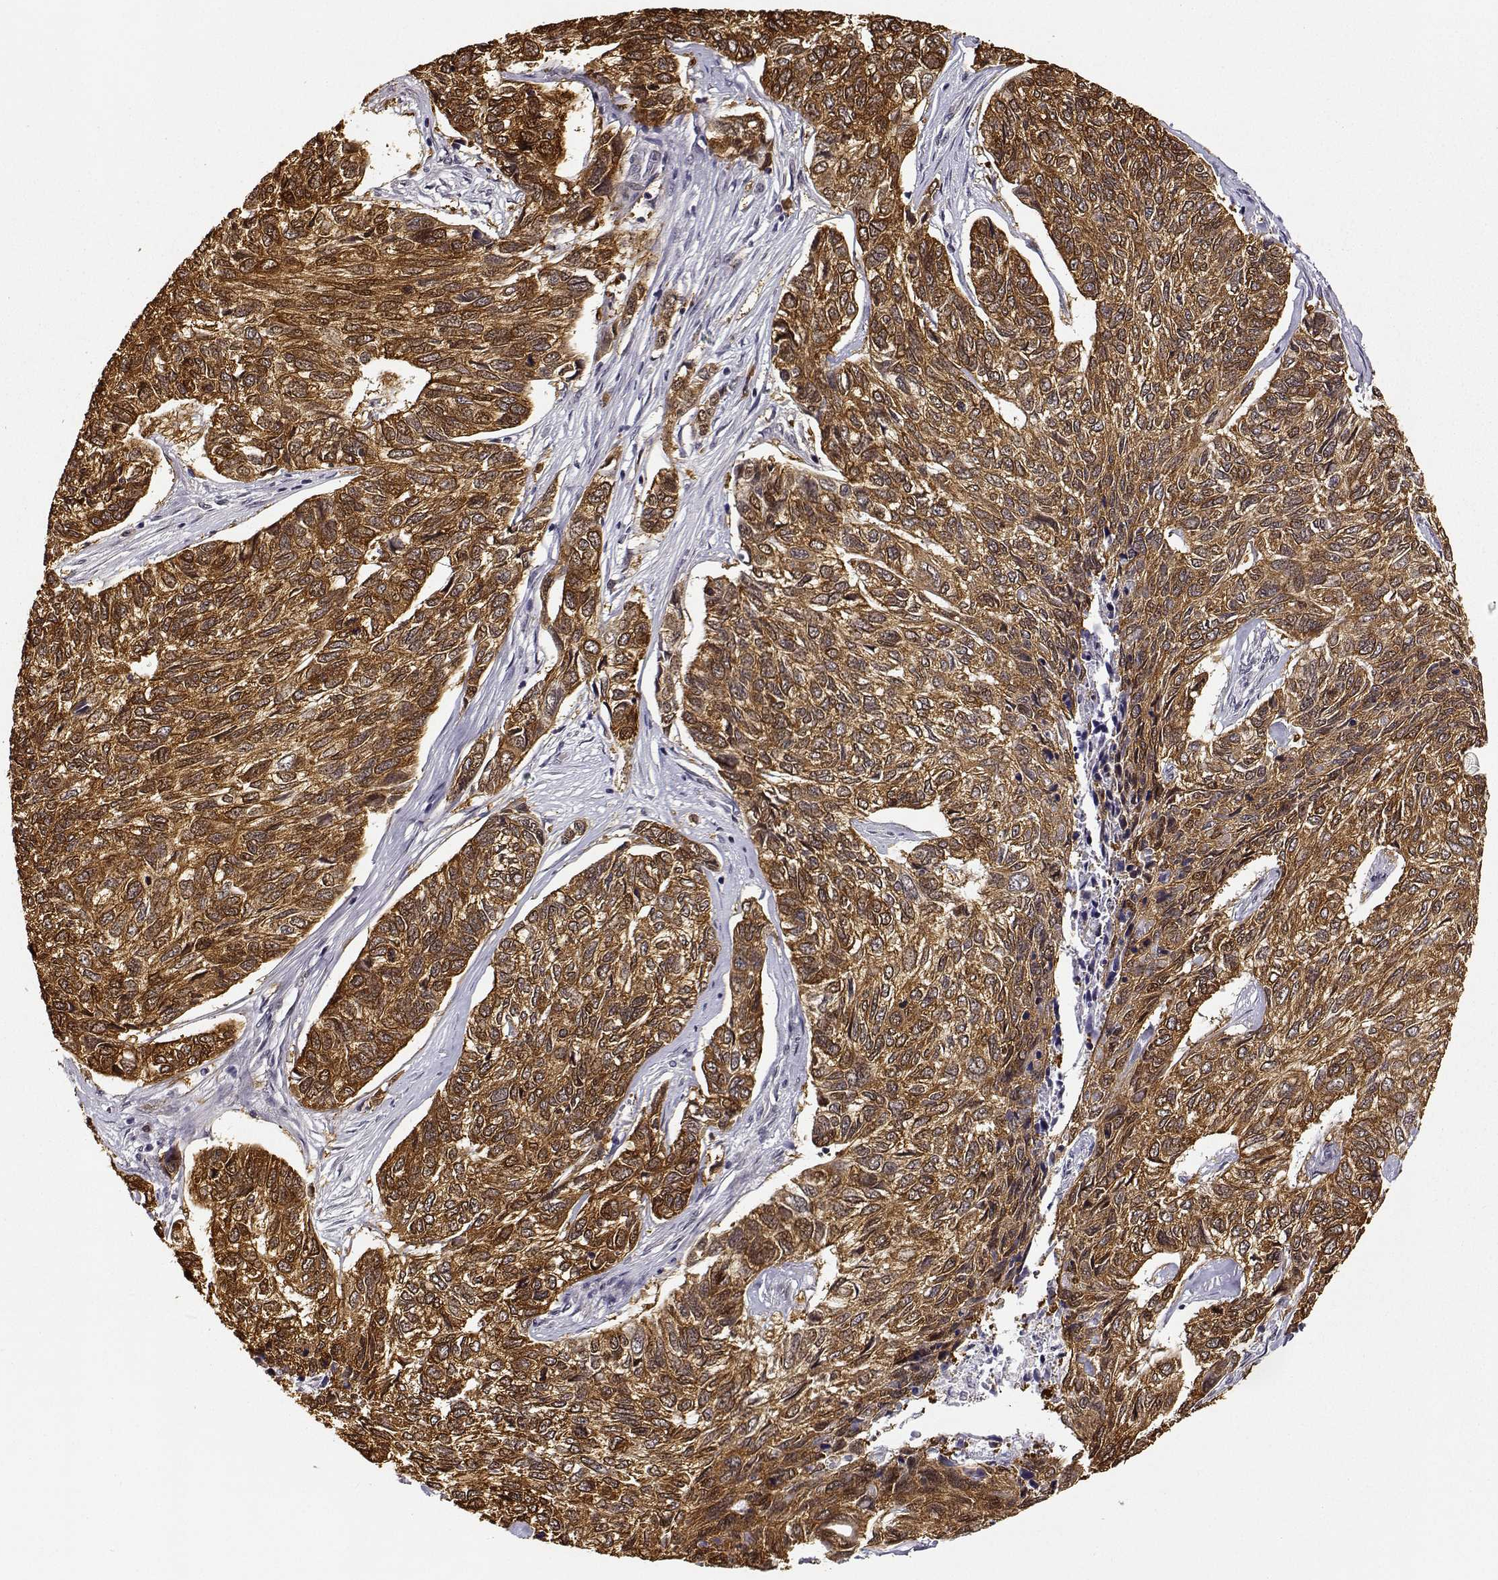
{"staining": {"intensity": "strong", "quantity": ">75%", "location": "cytoplasmic/membranous"}, "tissue": "skin cancer", "cell_type": "Tumor cells", "image_type": "cancer", "snomed": [{"axis": "morphology", "description": "Basal cell carcinoma"}, {"axis": "topography", "description": "Skin"}], "caption": "Skin cancer stained for a protein demonstrates strong cytoplasmic/membranous positivity in tumor cells. The protein of interest is stained brown, and the nuclei are stained in blue (DAB IHC with brightfield microscopy, high magnification).", "gene": "PHGDH", "patient": {"sex": "female", "age": 65}}